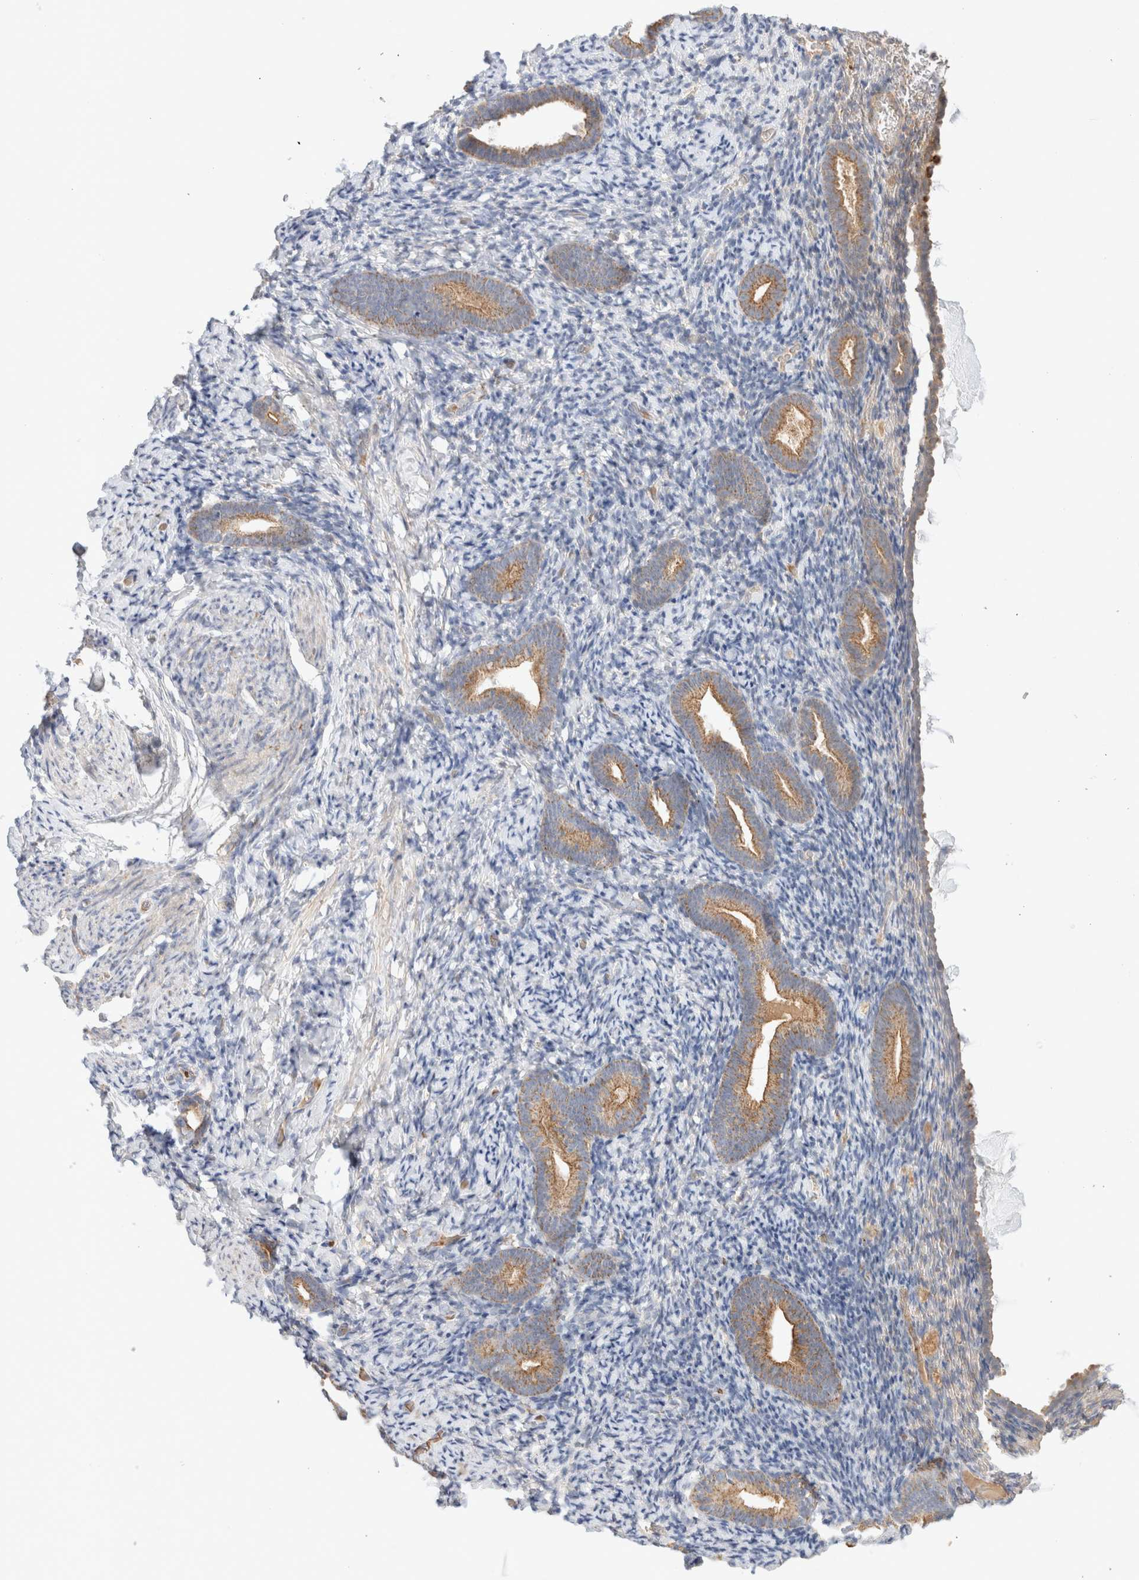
{"staining": {"intensity": "negative", "quantity": "none", "location": "none"}, "tissue": "endometrium", "cell_type": "Cells in endometrial stroma", "image_type": "normal", "snomed": [{"axis": "morphology", "description": "Normal tissue, NOS"}, {"axis": "topography", "description": "Endometrium"}], "caption": "IHC image of unremarkable human endometrium stained for a protein (brown), which shows no staining in cells in endometrial stroma.", "gene": "MRM3", "patient": {"sex": "female", "age": 51}}